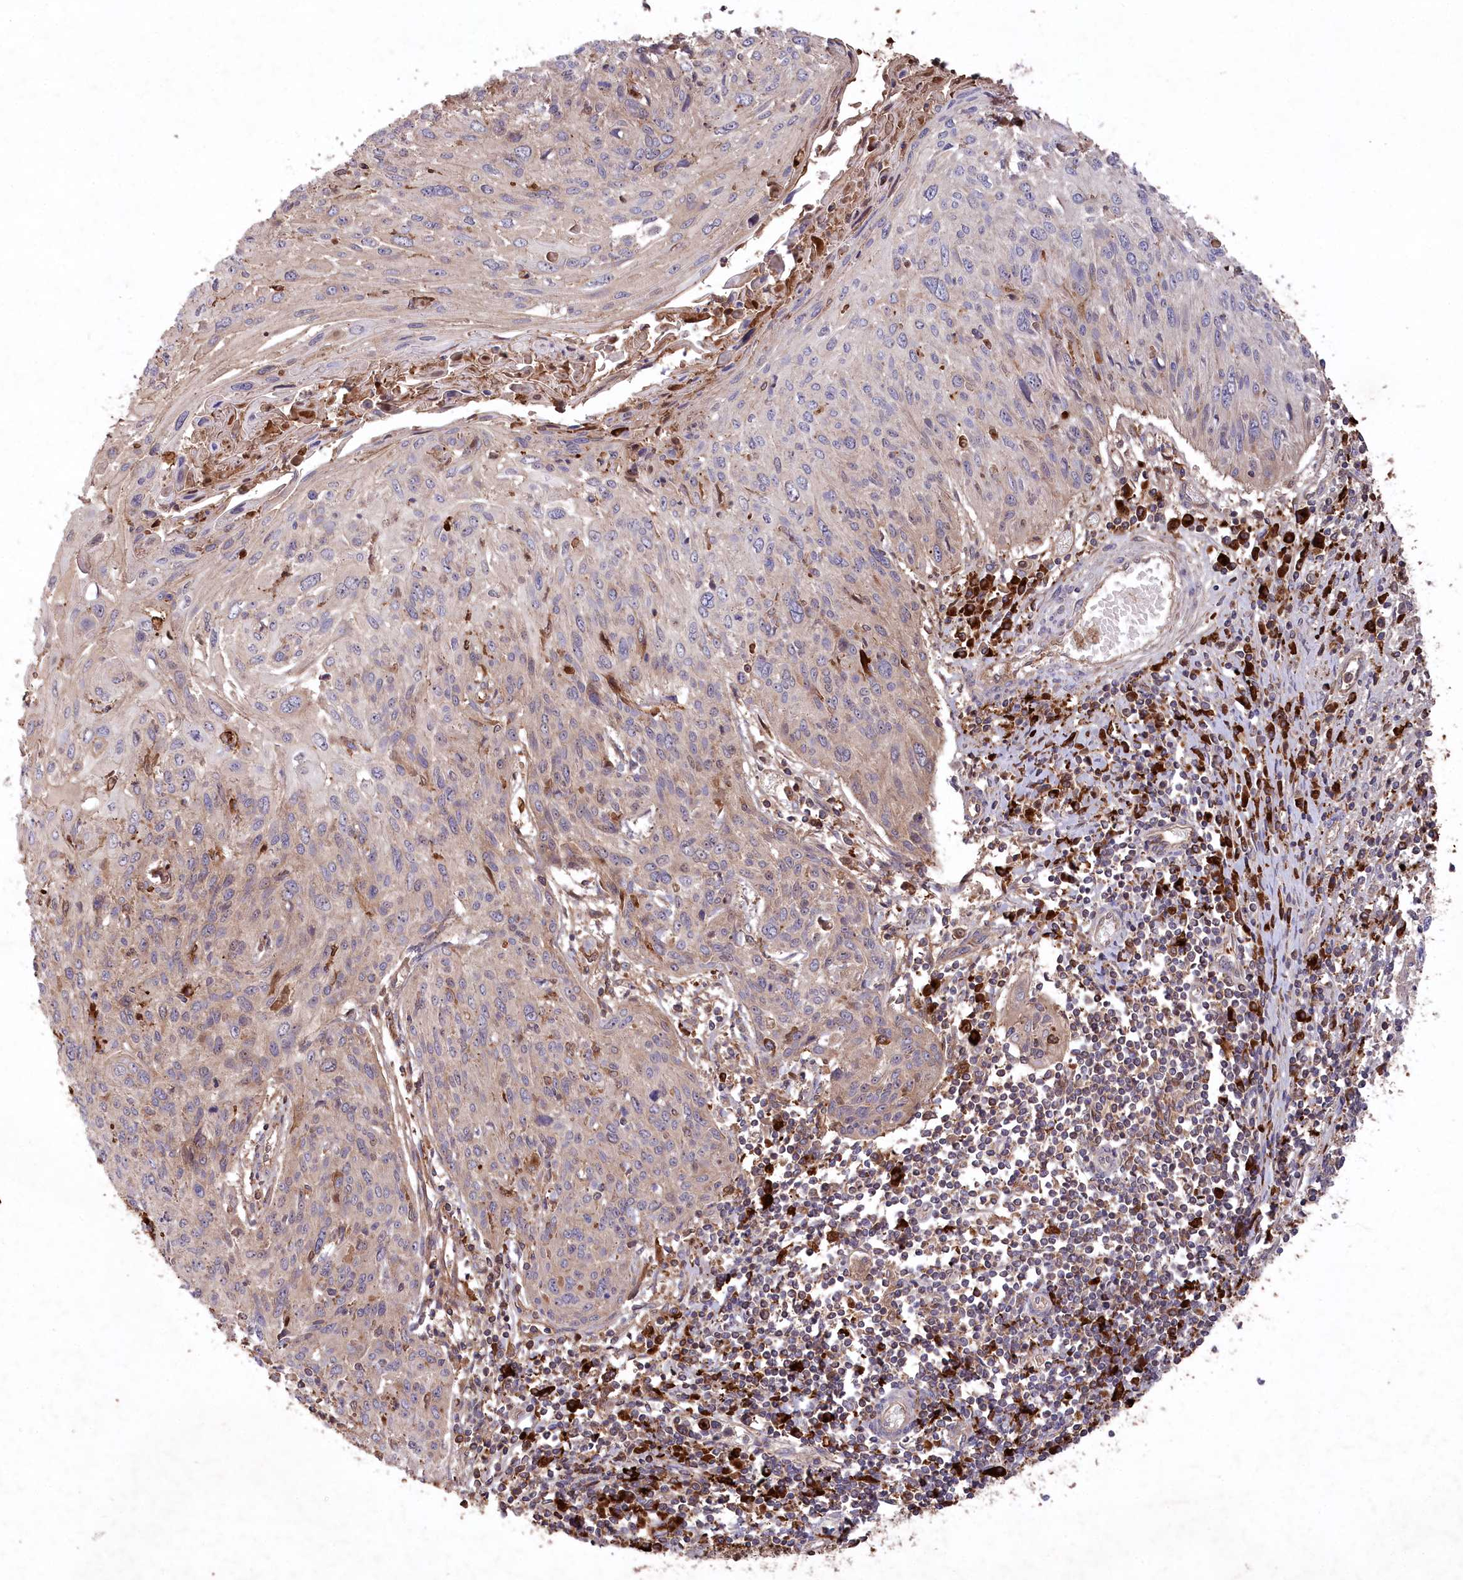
{"staining": {"intensity": "weak", "quantity": "25%-75%", "location": "cytoplasmic/membranous"}, "tissue": "cervical cancer", "cell_type": "Tumor cells", "image_type": "cancer", "snomed": [{"axis": "morphology", "description": "Squamous cell carcinoma, NOS"}, {"axis": "topography", "description": "Cervix"}], "caption": "DAB (3,3'-diaminobenzidine) immunohistochemical staining of squamous cell carcinoma (cervical) reveals weak cytoplasmic/membranous protein staining in about 25%-75% of tumor cells. (Brightfield microscopy of DAB IHC at high magnification).", "gene": "PPP1R21", "patient": {"sex": "female", "age": 51}}